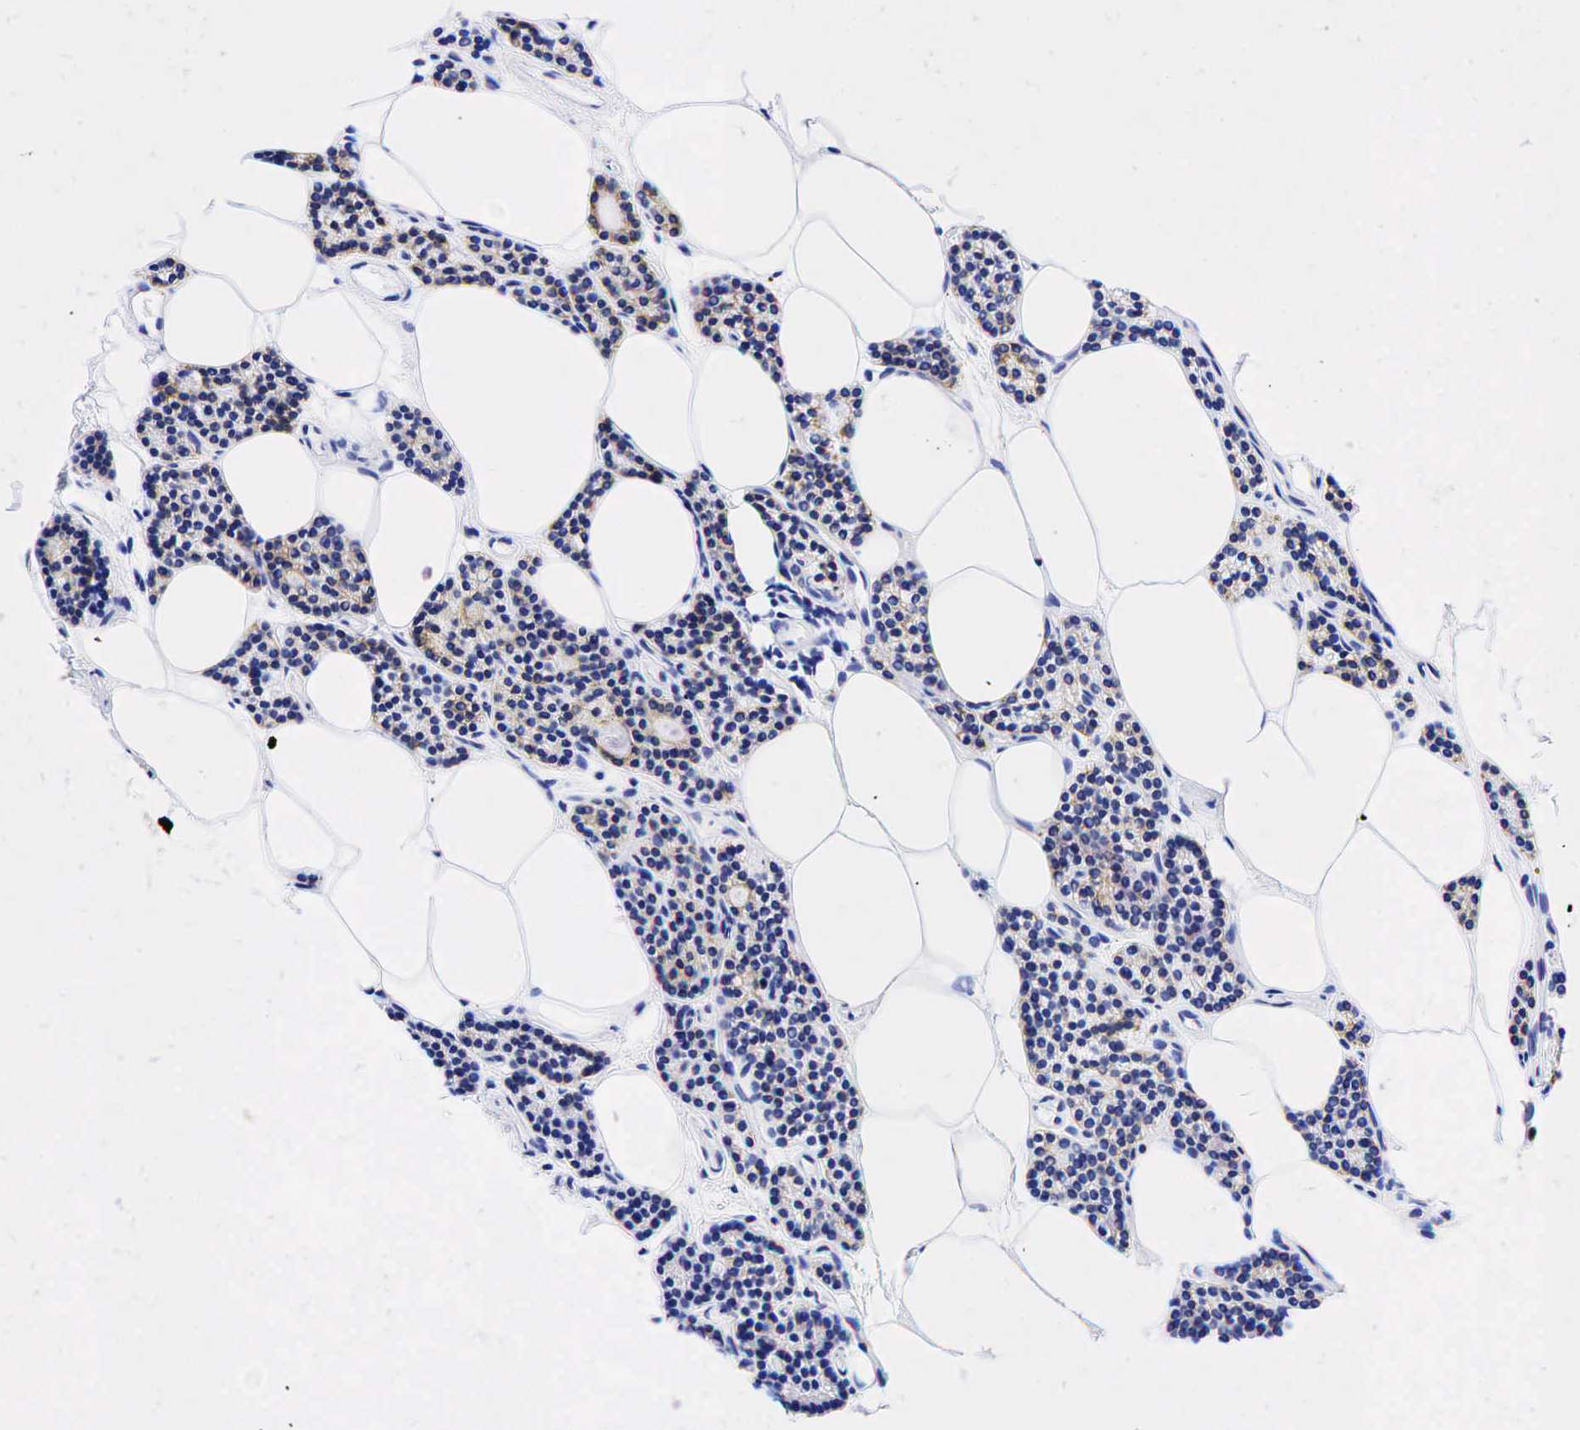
{"staining": {"intensity": "weak", "quantity": ">75%", "location": "cytoplasmic/membranous"}, "tissue": "parathyroid gland", "cell_type": "Glandular cells", "image_type": "normal", "snomed": [{"axis": "morphology", "description": "Normal tissue, NOS"}, {"axis": "topography", "description": "Parathyroid gland"}], "caption": "Protein expression analysis of normal human parathyroid gland reveals weak cytoplasmic/membranous expression in approximately >75% of glandular cells. The protein of interest is stained brown, and the nuclei are stained in blue (DAB IHC with brightfield microscopy, high magnification).", "gene": "KRT19", "patient": {"sex": "male", "age": 54}}